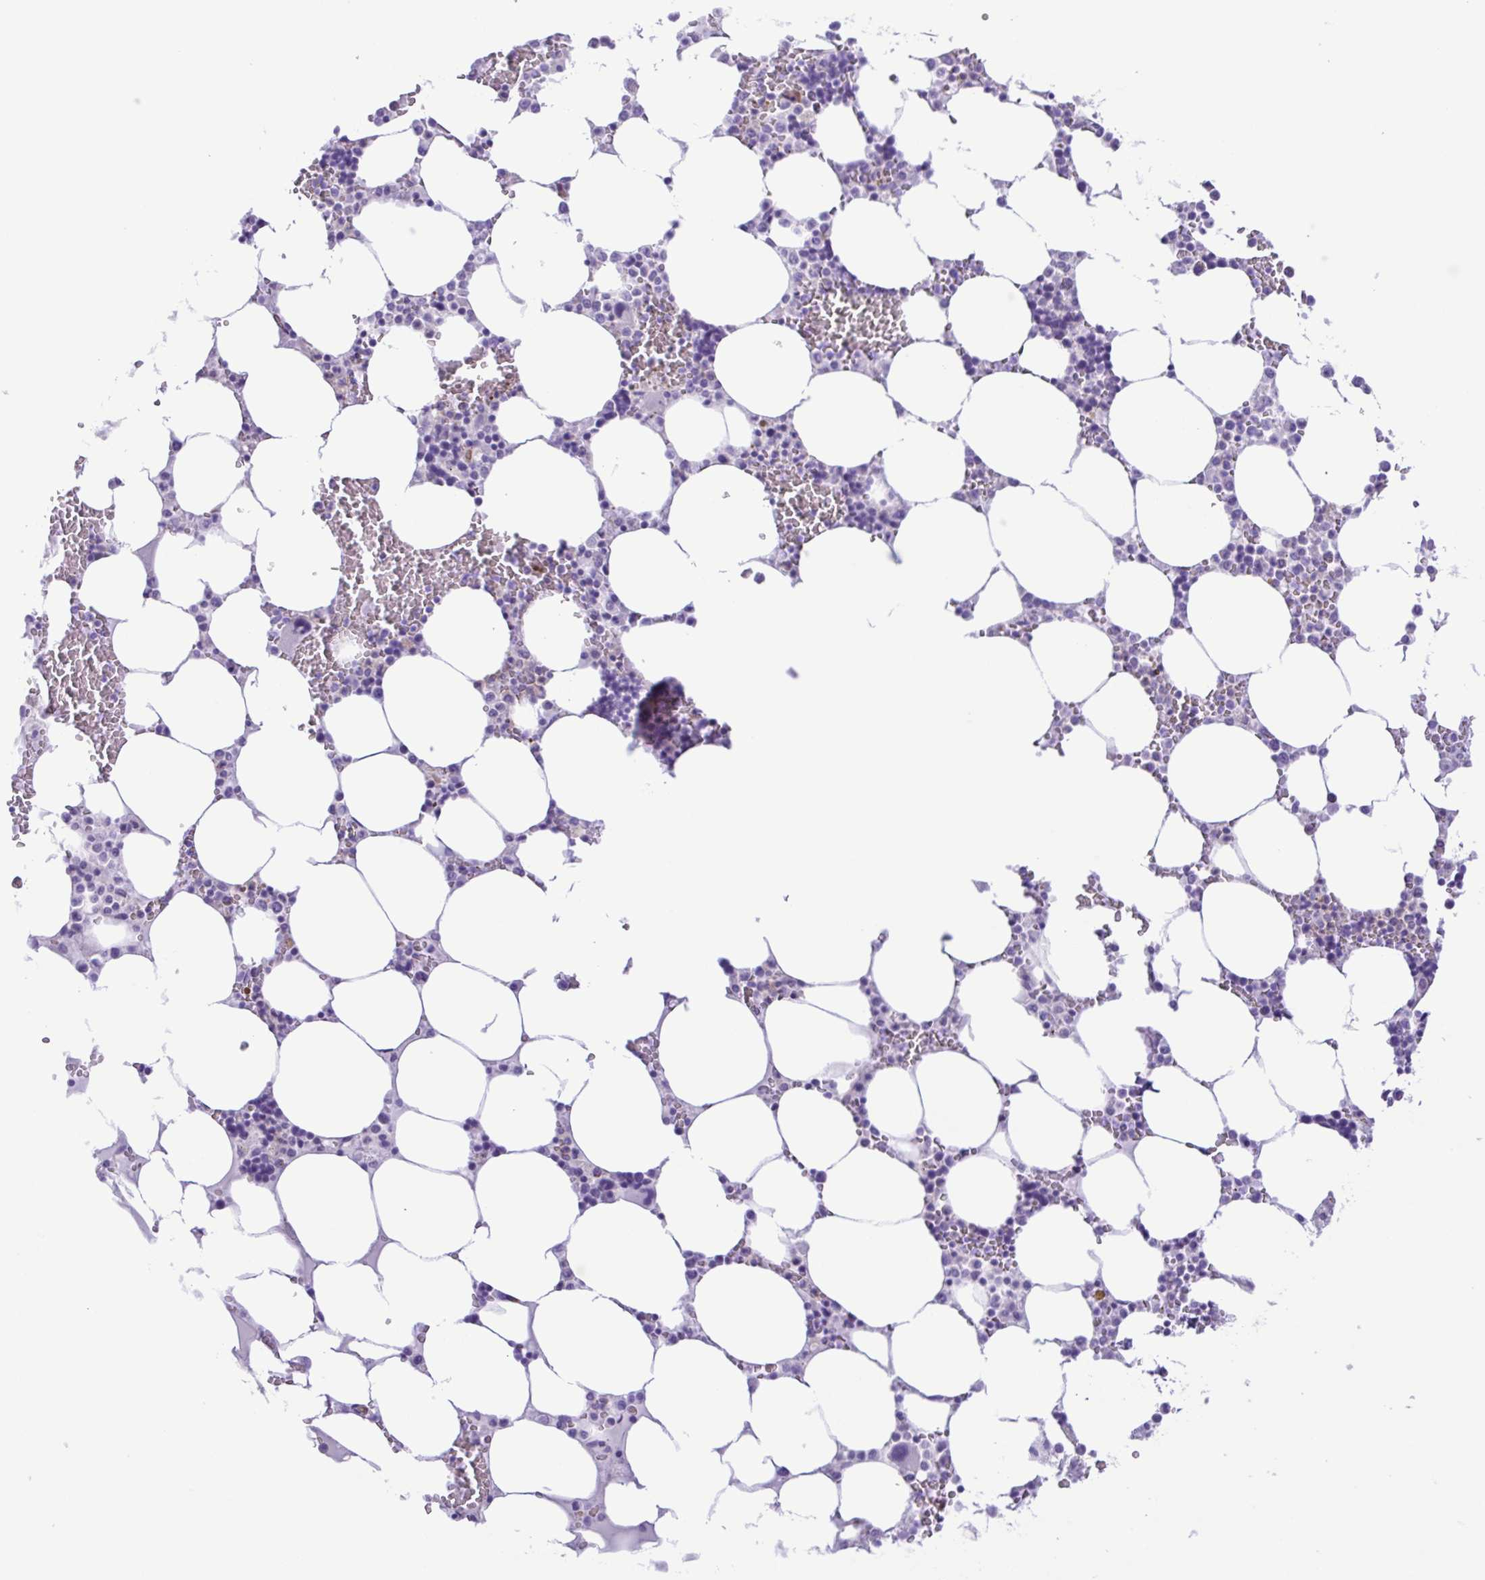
{"staining": {"intensity": "negative", "quantity": "none", "location": "none"}, "tissue": "bone marrow", "cell_type": "Hematopoietic cells", "image_type": "normal", "snomed": [{"axis": "morphology", "description": "Normal tissue, NOS"}, {"axis": "topography", "description": "Bone marrow"}], "caption": "Immunohistochemistry of benign human bone marrow displays no staining in hematopoietic cells. Nuclei are stained in blue.", "gene": "FLT1", "patient": {"sex": "male", "age": 64}}